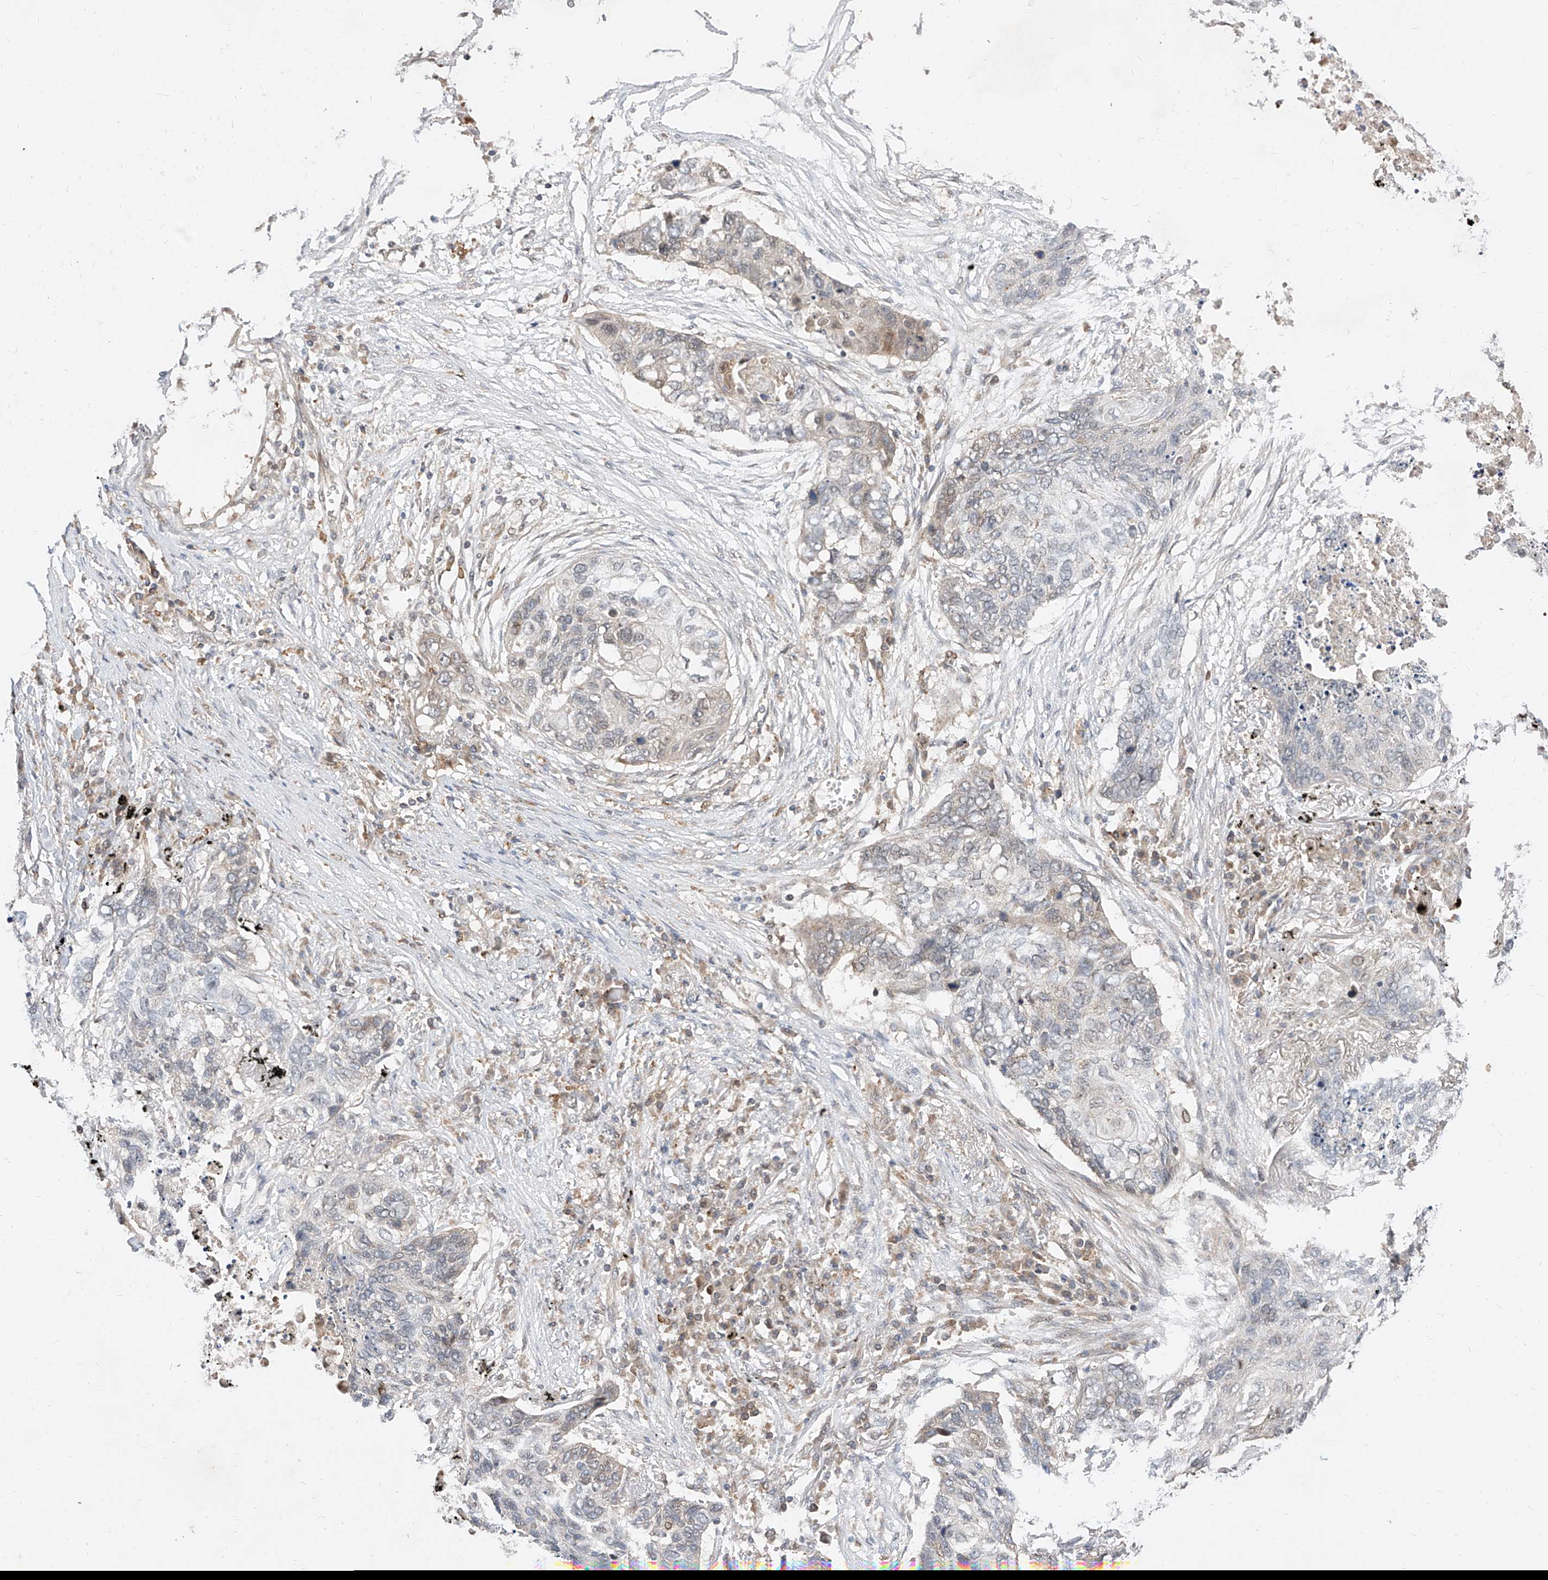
{"staining": {"intensity": "negative", "quantity": "none", "location": "none"}, "tissue": "lung cancer", "cell_type": "Tumor cells", "image_type": "cancer", "snomed": [{"axis": "morphology", "description": "Squamous cell carcinoma, NOS"}, {"axis": "topography", "description": "Lung"}], "caption": "This is a photomicrograph of IHC staining of lung cancer (squamous cell carcinoma), which shows no staining in tumor cells.", "gene": "DIRAS3", "patient": {"sex": "female", "age": 63}}